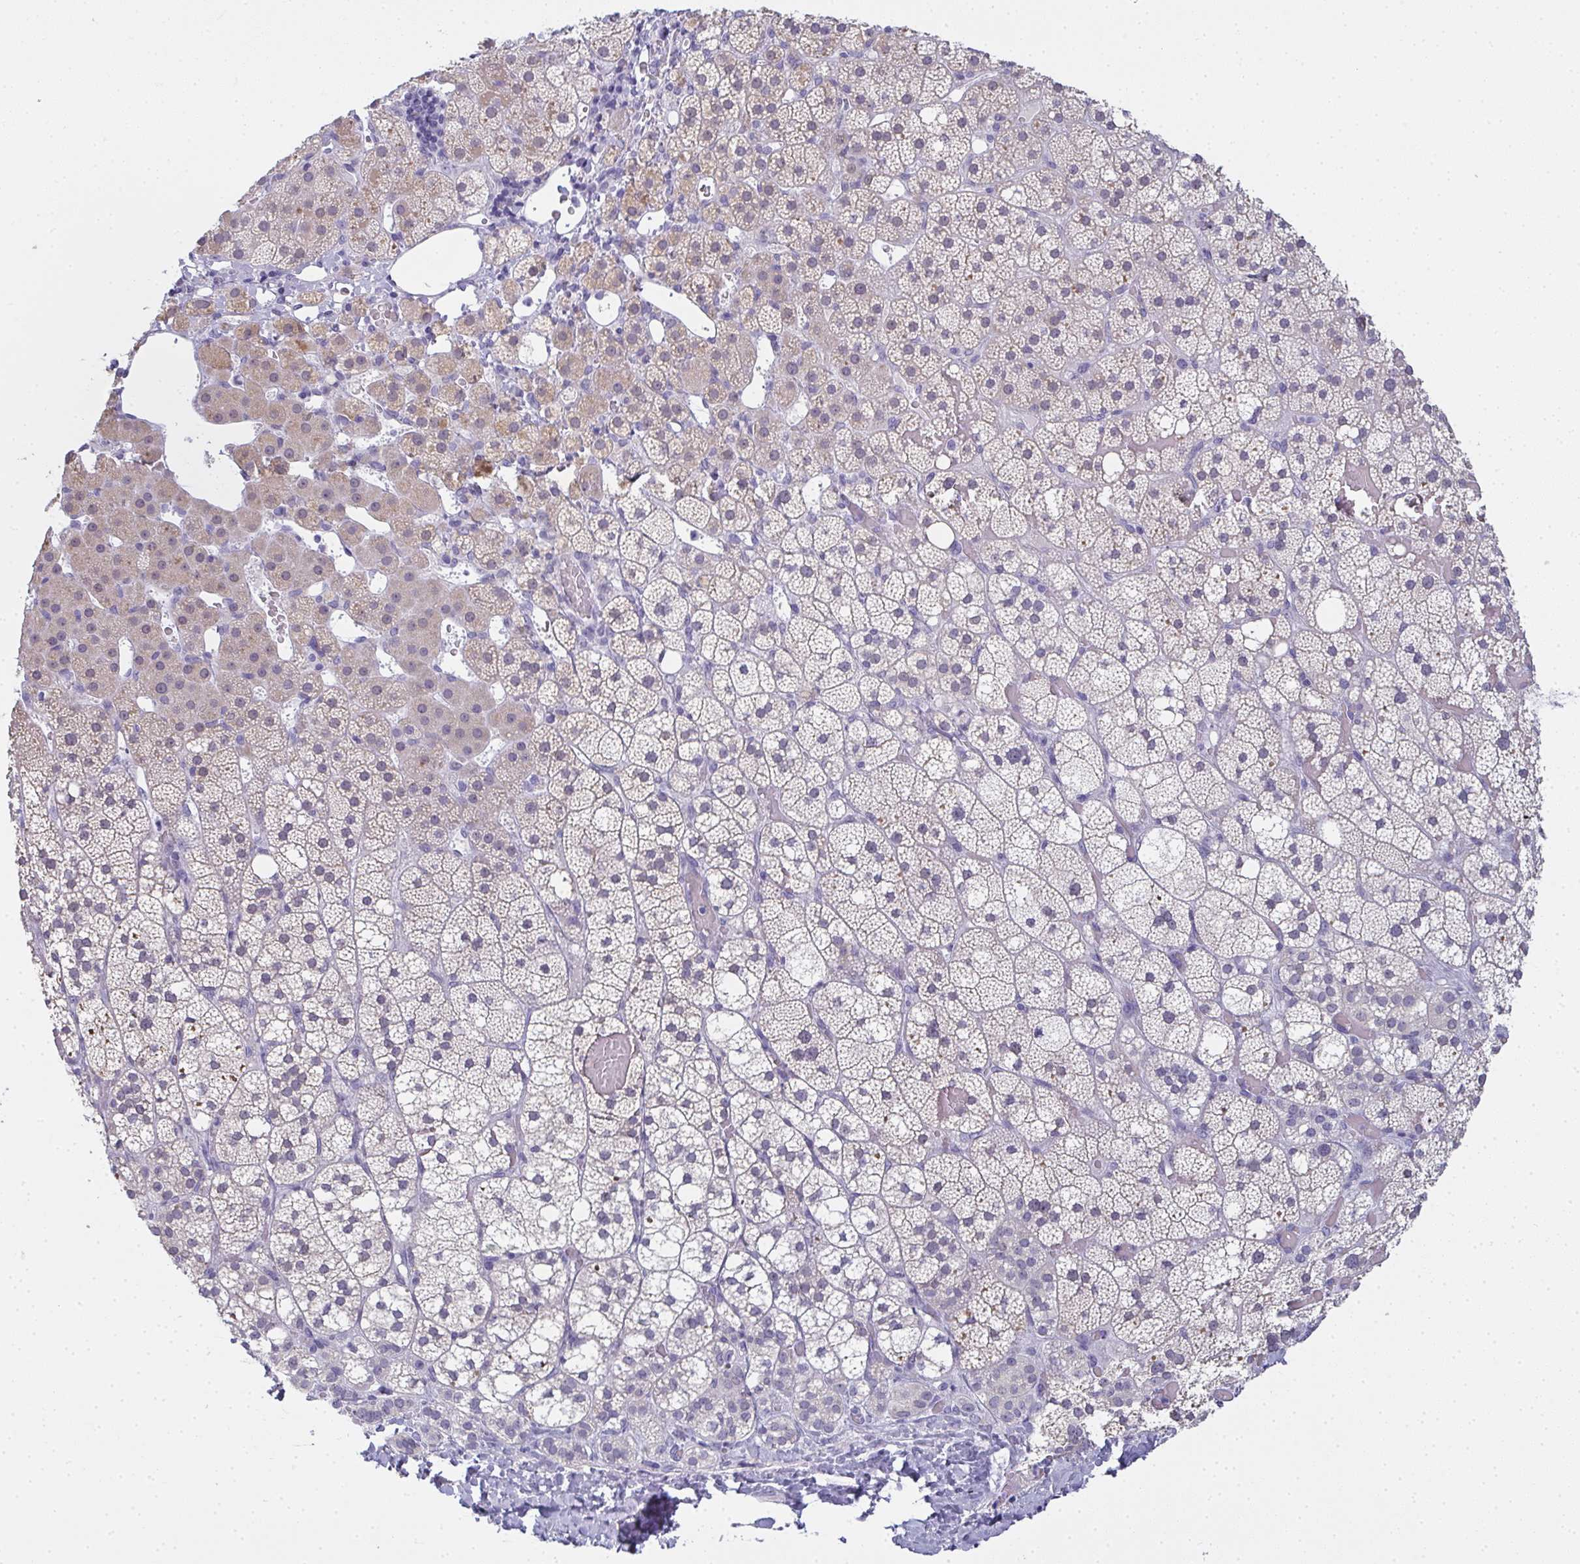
{"staining": {"intensity": "weak", "quantity": "<25%", "location": "cytoplasmic/membranous"}, "tissue": "adrenal gland", "cell_type": "Glandular cells", "image_type": "normal", "snomed": [{"axis": "morphology", "description": "Normal tissue, NOS"}, {"axis": "topography", "description": "Adrenal gland"}], "caption": "A high-resolution photomicrograph shows immunohistochemistry staining of benign adrenal gland, which displays no significant expression in glandular cells.", "gene": "SLC36A2", "patient": {"sex": "male", "age": 53}}